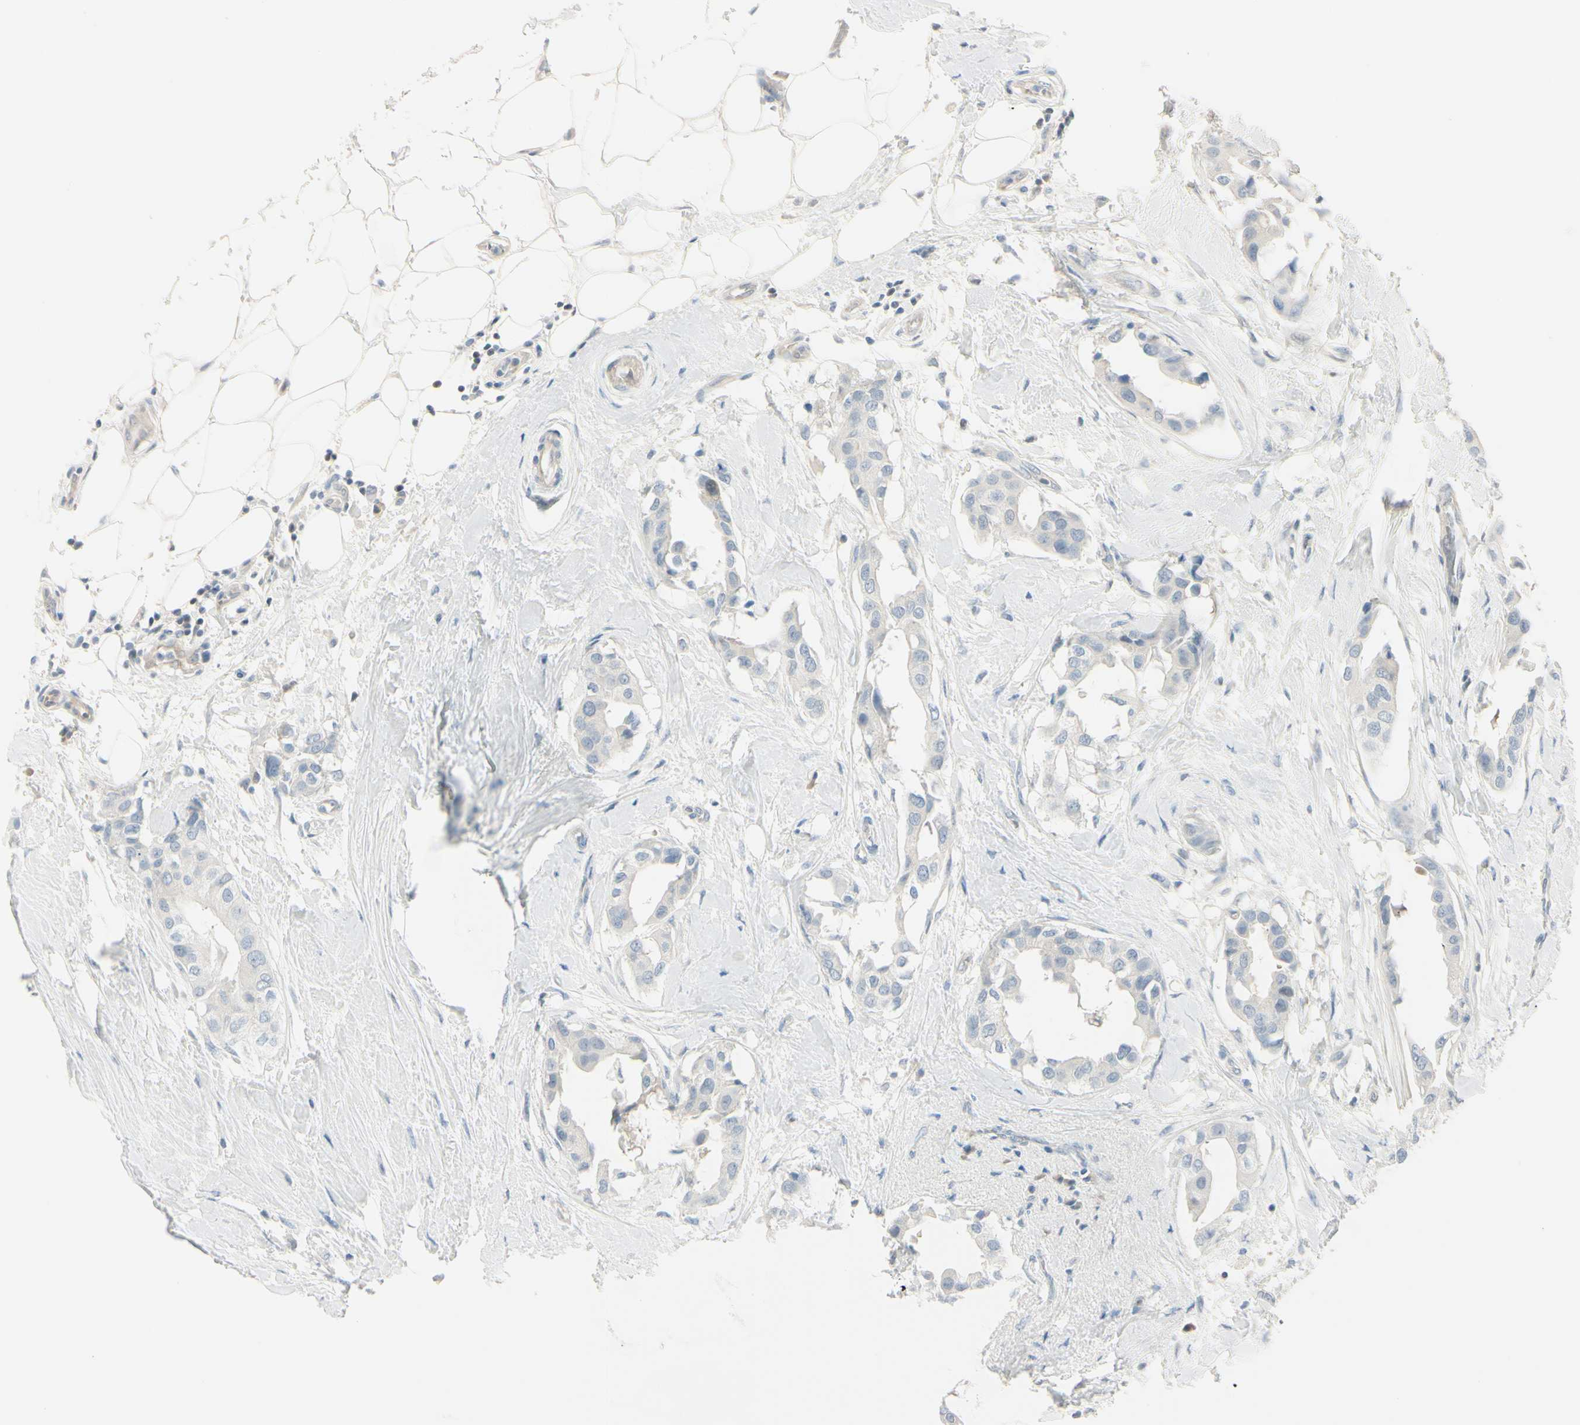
{"staining": {"intensity": "negative", "quantity": "none", "location": "none"}, "tissue": "breast cancer", "cell_type": "Tumor cells", "image_type": "cancer", "snomed": [{"axis": "morphology", "description": "Duct carcinoma"}, {"axis": "topography", "description": "Breast"}], "caption": "Tumor cells show no significant staining in breast cancer. The staining is performed using DAB brown chromogen with nuclei counter-stained in using hematoxylin.", "gene": "ASB9", "patient": {"sex": "female", "age": 40}}